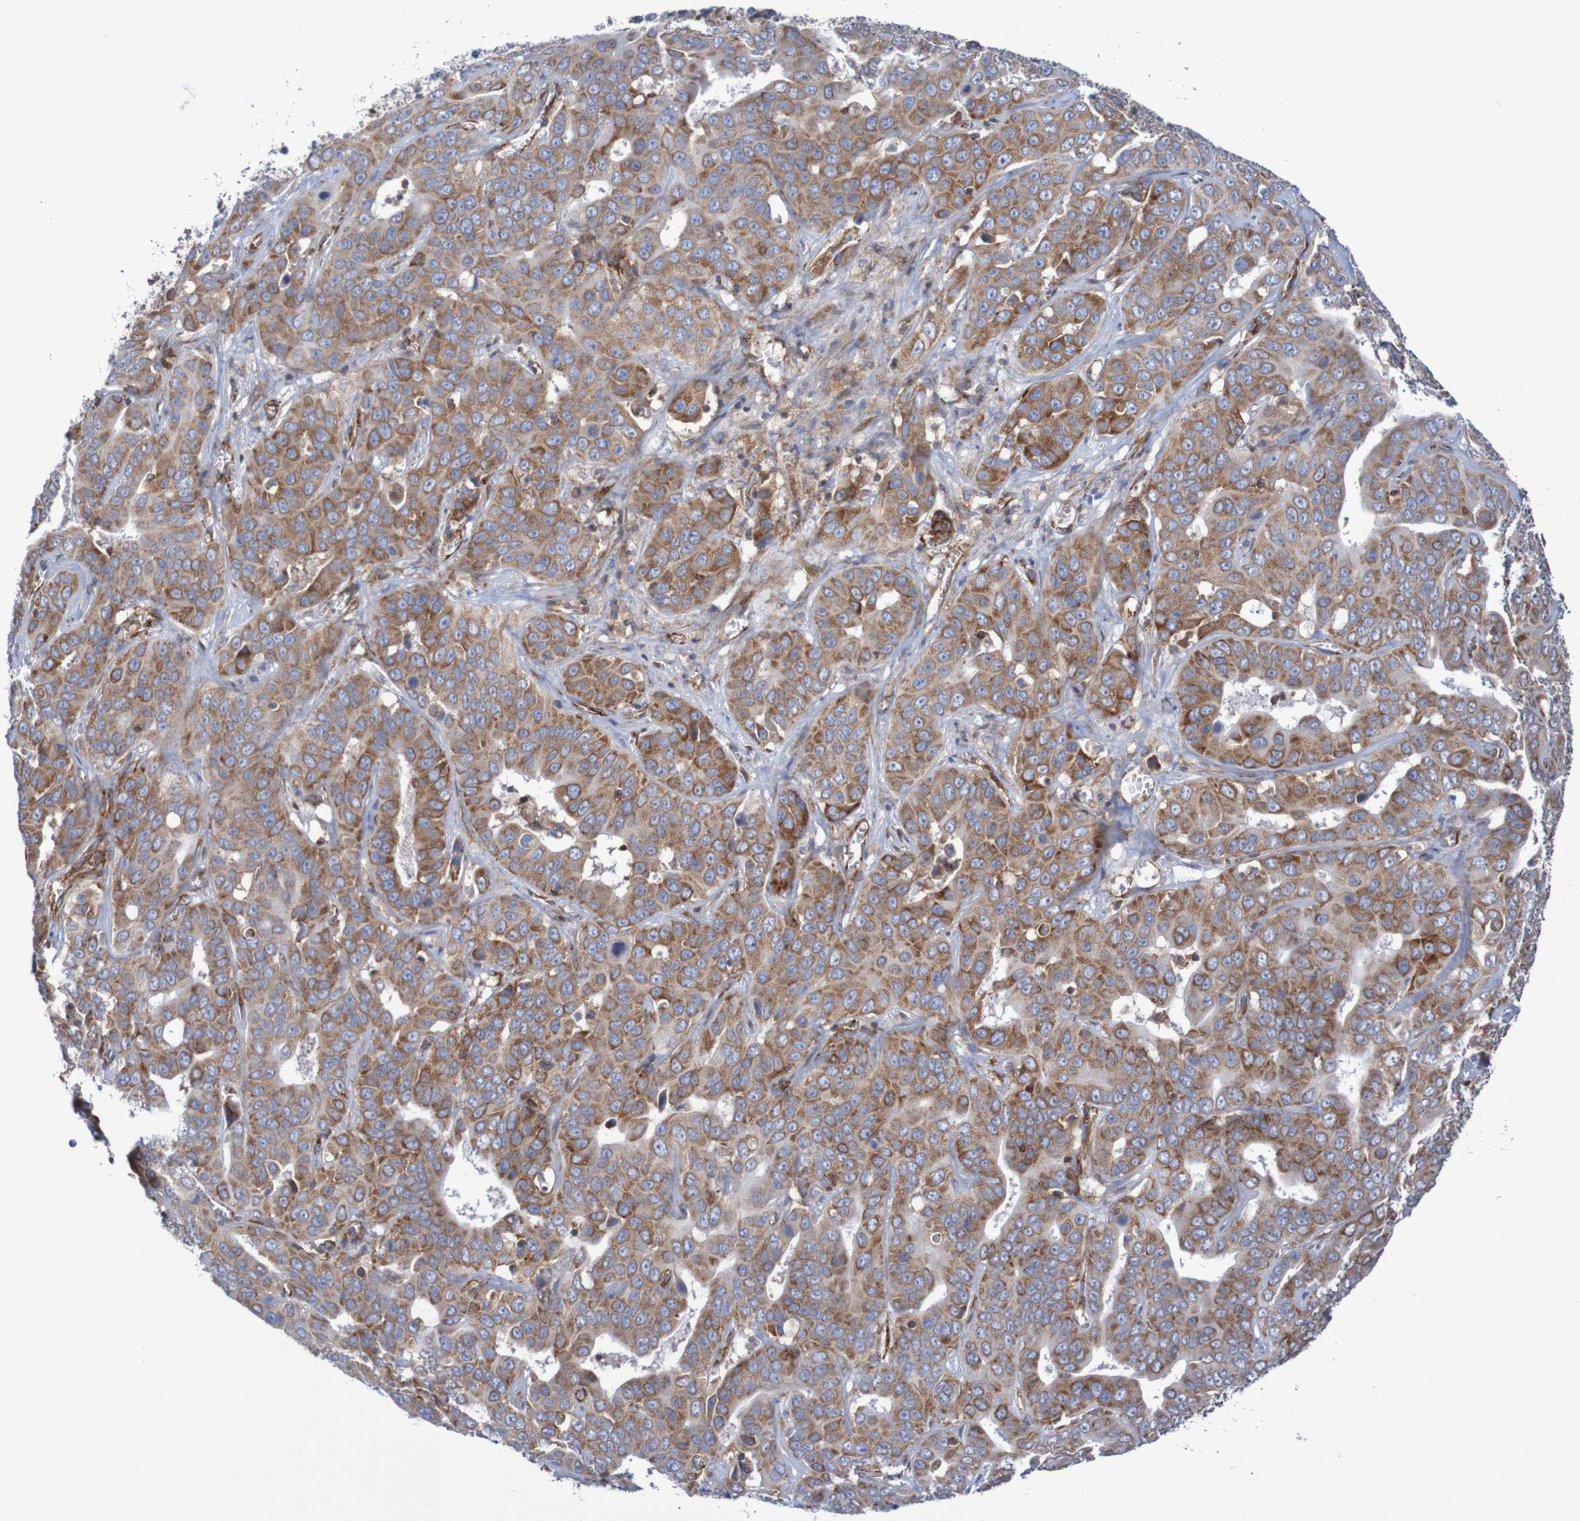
{"staining": {"intensity": "moderate", "quantity": ">75%", "location": "cytoplasmic/membranous"}, "tissue": "liver cancer", "cell_type": "Tumor cells", "image_type": "cancer", "snomed": [{"axis": "morphology", "description": "Cholangiocarcinoma"}, {"axis": "topography", "description": "Liver"}], "caption": "An IHC photomicrograph of tumor tissue is shown. Protein staining in brown highlights moderate cytoplasmic/membranous positivity in liver cholangiocarcinoma within tumor cells.", "gene": "FXR2", "patient": {"sex": "female", "age": 52}}